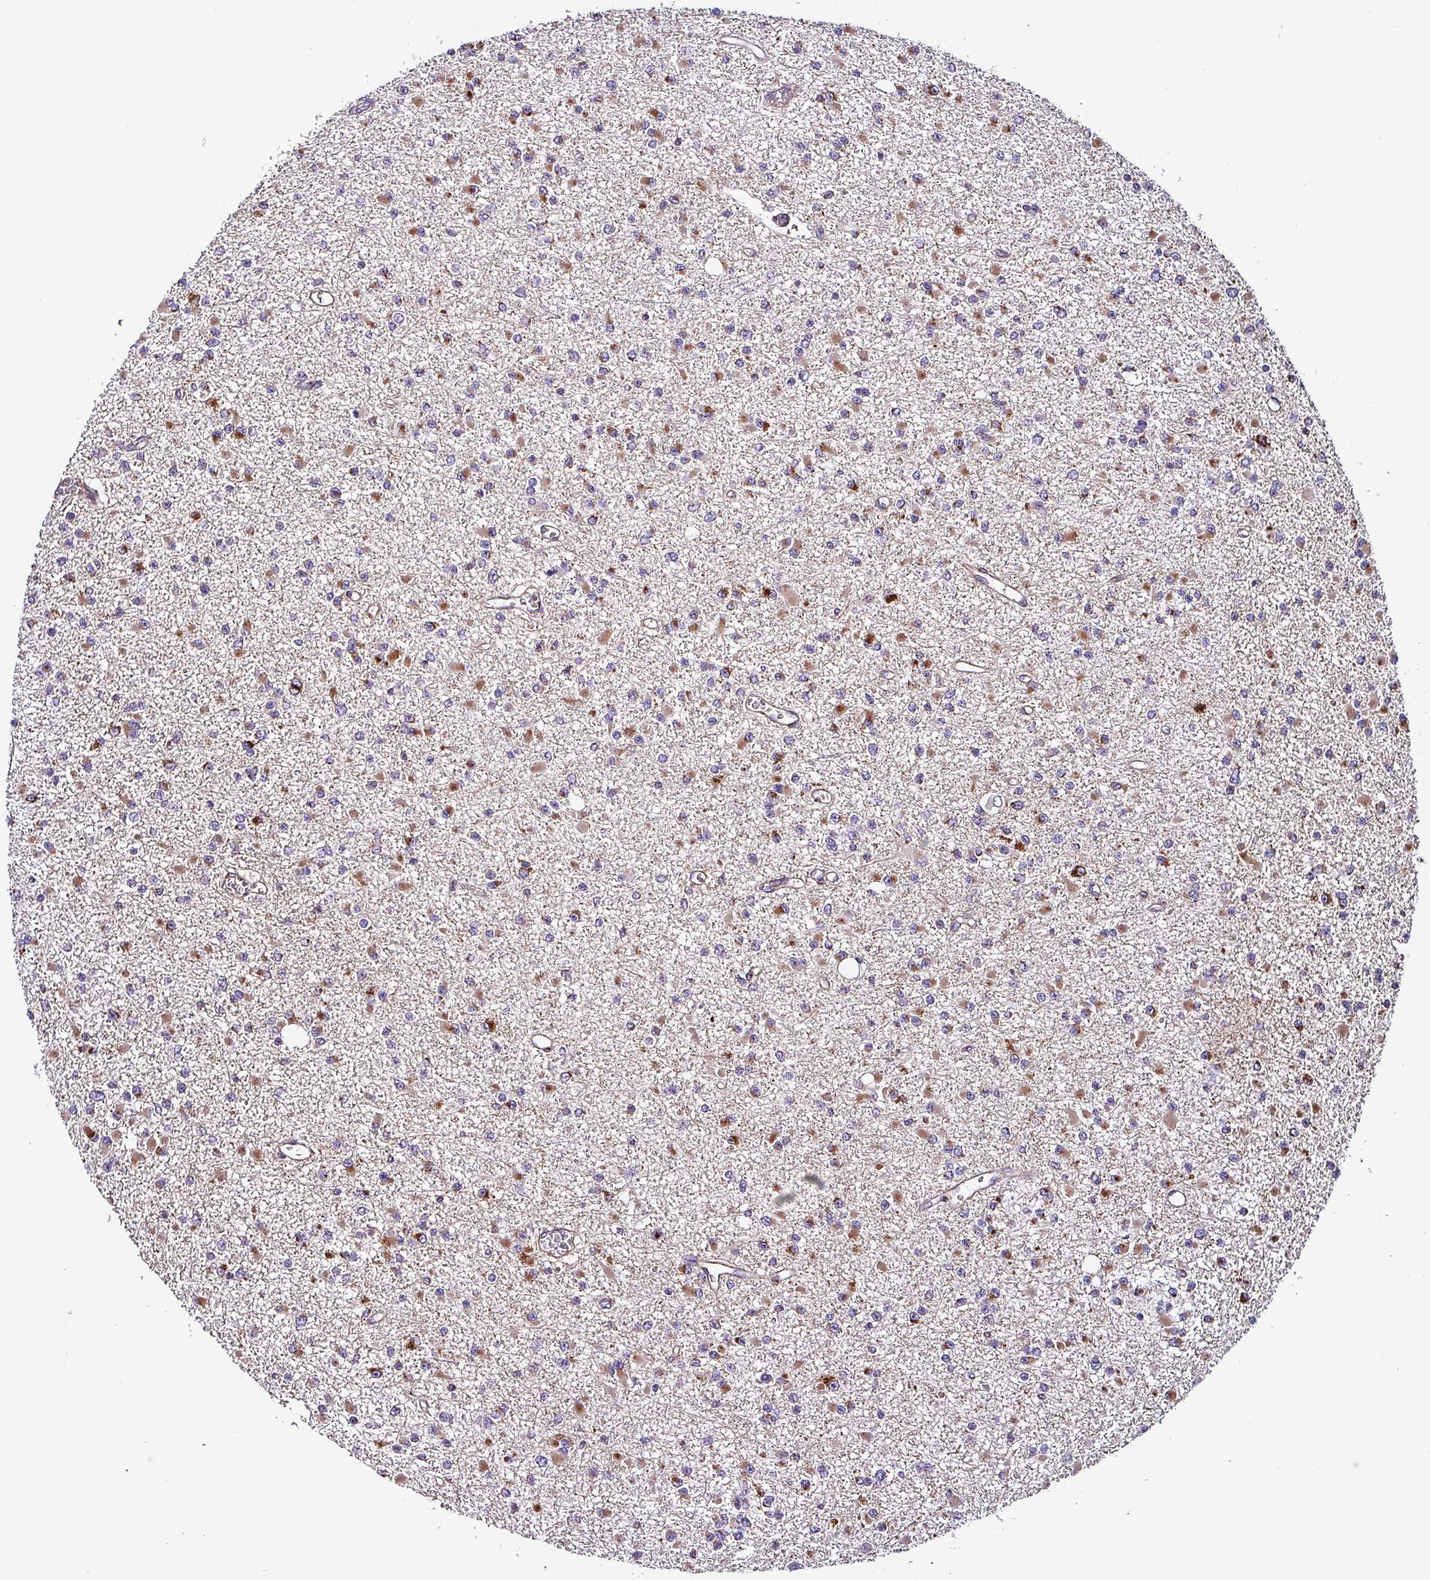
{"staining": {"intensity": "moderate", "quantity": "25%-75%", "location": "cytoplasmic/membranous"}, "tissue": "glioma", "cell_type": "Tumor cells", "image_type": "cancer", "snomed": [{"axis": "morphology", "description": "Glioma, malignant, Low grade"}, {"axis": "topography", "description": "Brain"}], "caption": "Immunohistochemistry (IHC) micrograph of malignant glioma (low-grade) stained for a protein (brown), which exhibits medium levels of moderate cytoplasmic/membranous positivity in approximately 25%-75% of tumor cells.", "gene": "VAMP4", "patient": {"sex": "female", "age": 22}}